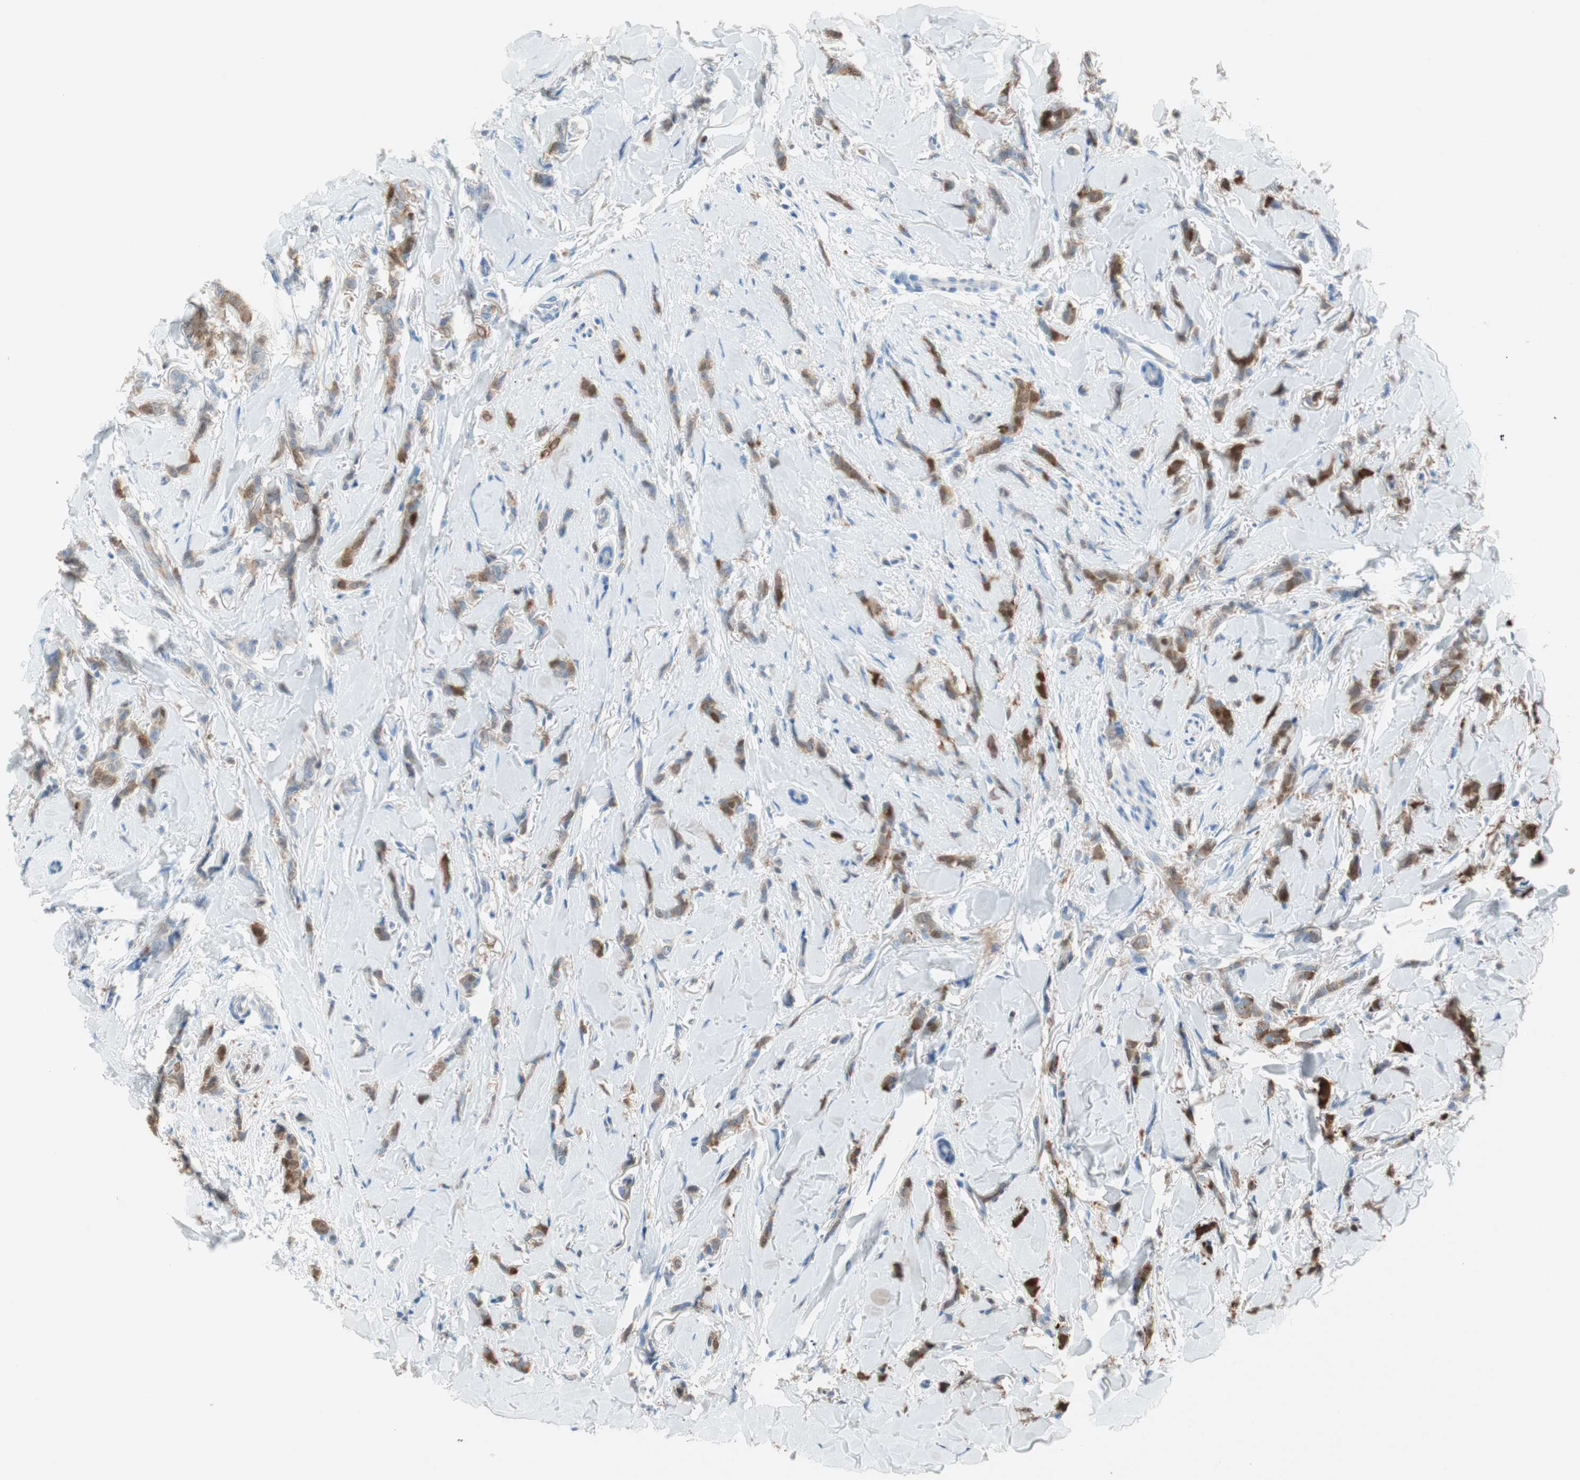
{"staining": {"intensity": "moderate", "quantity": ">75%", "location": "cytoplasmic/membranous"}, "tissue": "breast cancer", "cell_type": "Tumor cells", "image_type": "cancer", "snomed": [{"axis": "morphology", "description": "Lobular carcinoma"}, {"axis": "topography", "description": "Skin"}, {"axis": "topography", "description": "Breast"}], "caption": "IHC photomicrograph of neoplastic tissue: breast cancer stained using IHC reveals medium levels of moderate protein expression localized specifically in the cytoplasmic/membranous of tumor cells, appearing as a cytoplasmic/membranous brown color.", "gene": "GLUL", "patient": {"sex": "female", "age": 46}}